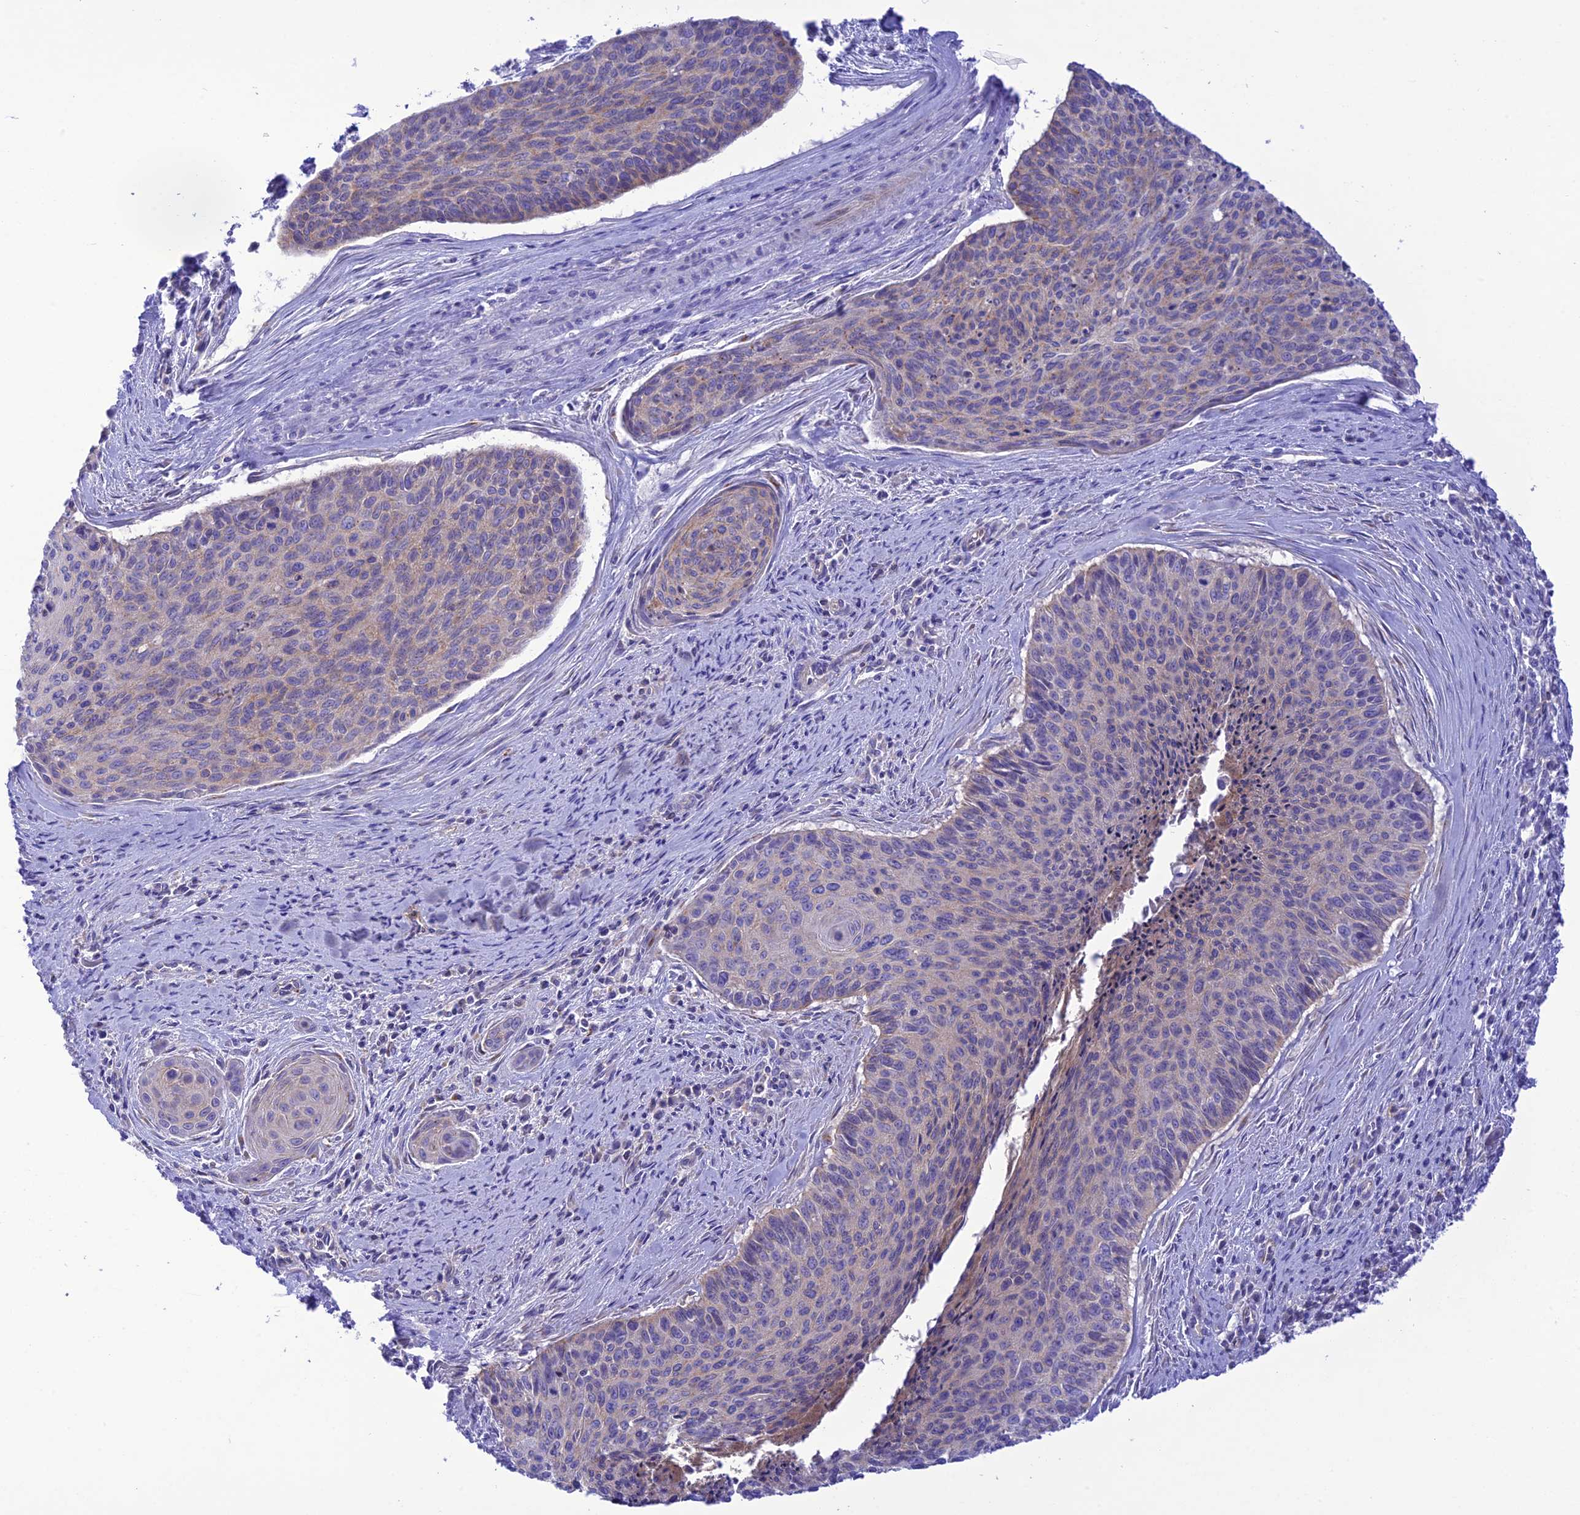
{"staining": {"intensity": "weak", "quantity": "25%-75%", "location": "cytoplasmic/membranous"}, "tissue": "cervical cancer", "cell_type": "Tumor cells", "image_type": "cancer", "snomed": [{"axis": "morphology", "description": "Squamous cell carcinoma, NOS"}, {"axis": "topography", "description": "Cervix"}], "caption": "About 25%-75% of tumor cells in squamous cell carcinoma (cervical) demonstrate weak cytoplasmic/membranous protein staining as visualized by brown immunohistochemical staining.", "gene": "CHSY3", "patient": {"sex": "female", "age": 55}}